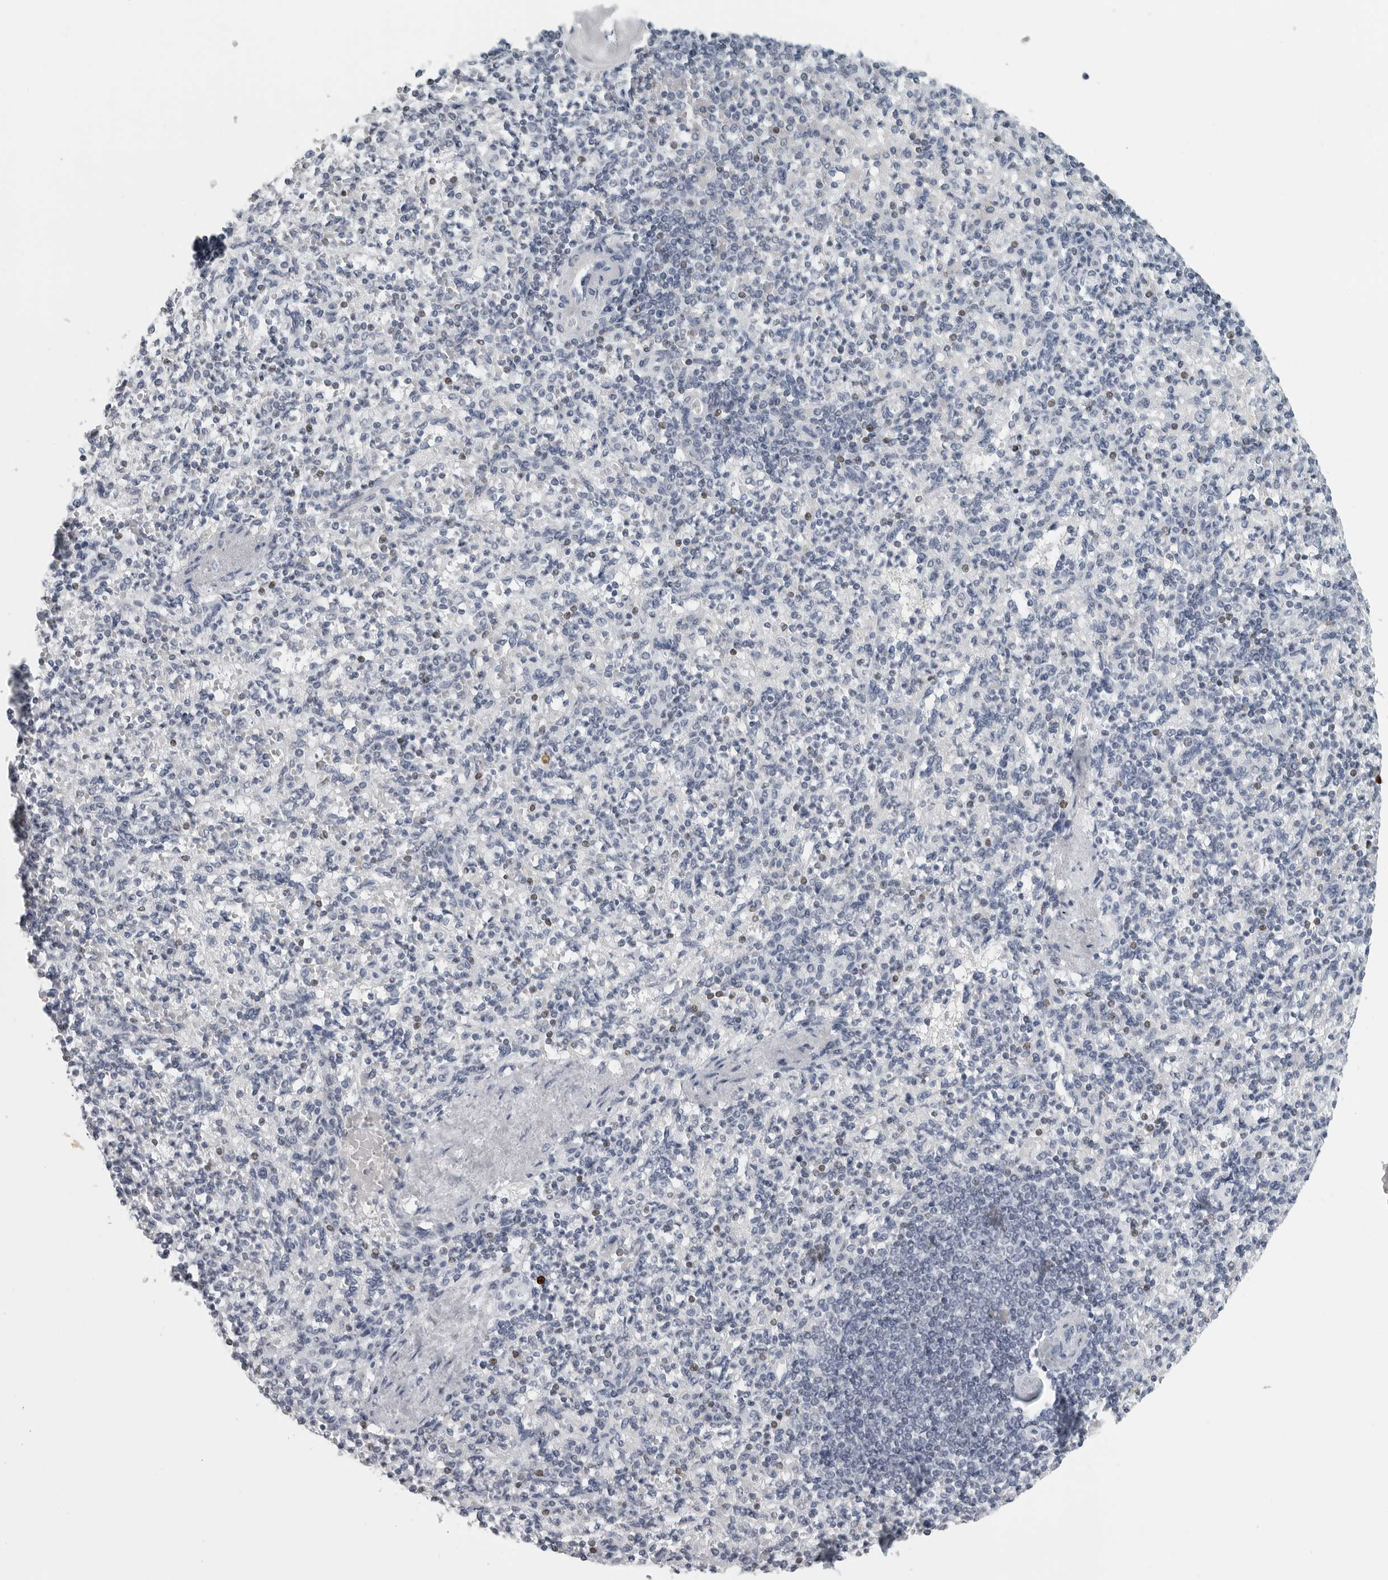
{"staining": {"intensity": "weak", "quantity": "<25%", "location": "nuclear"}, "tissue": "spleen", "cell_type": "Cells in red pulp", "image_type": "normal", "snomed": [{"axis": "morphology", "description": "Normal tissue, NOS"}, {"axis": "topography", "description": "Spleen"}], "caption": "Photomicrograph shows no protein expression in cells in red pulp of unremarkable spleen.", "gene": "SATB2", "patient": {"sex": "female", "age": 74}}